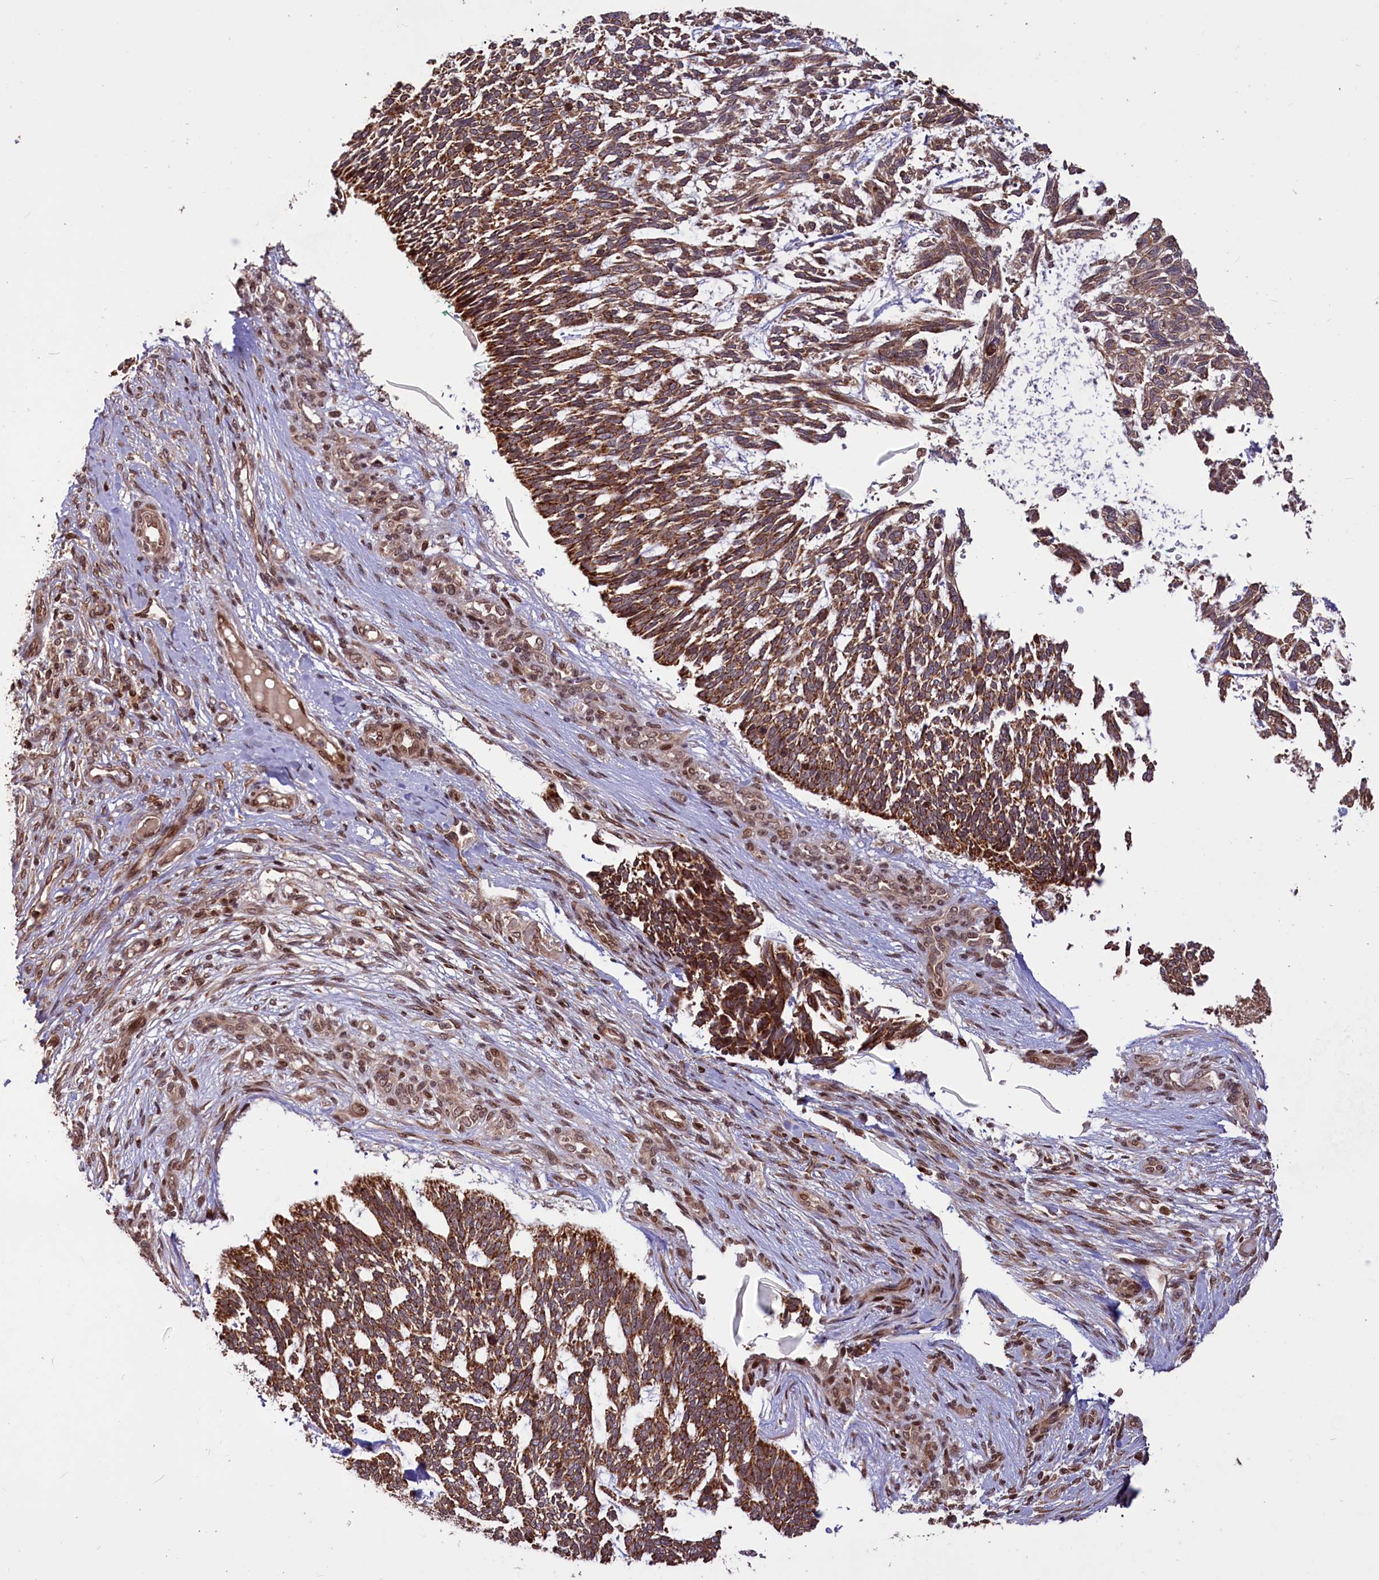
{"staining": {"intensity": "strong", "quantity": ">75%", "location": "cytoplasmic/membranous"}, "tissue": "skin cancer", "cell_type": "Tumor cells", "image_type": "cancer", "snomed": [{"axis": "morphology", "description": "Basal cell carcinoma"}, {"axis": "topography", "description": "Skin"}], "caption": "Skin cancer (basal cell carcinoma) tissue reveals strong cytoplasmic/membranous staining in approximately >75% of tumor cells, visualized by immunohistochemistry. The staining was performed using DAB to visualize the protein expression in brown, while the nuclei were stained in blue with hematoxylin (Magnification: 20x).", "gene": "PHC3", "patient": {"sex": "male", "age": 88}}